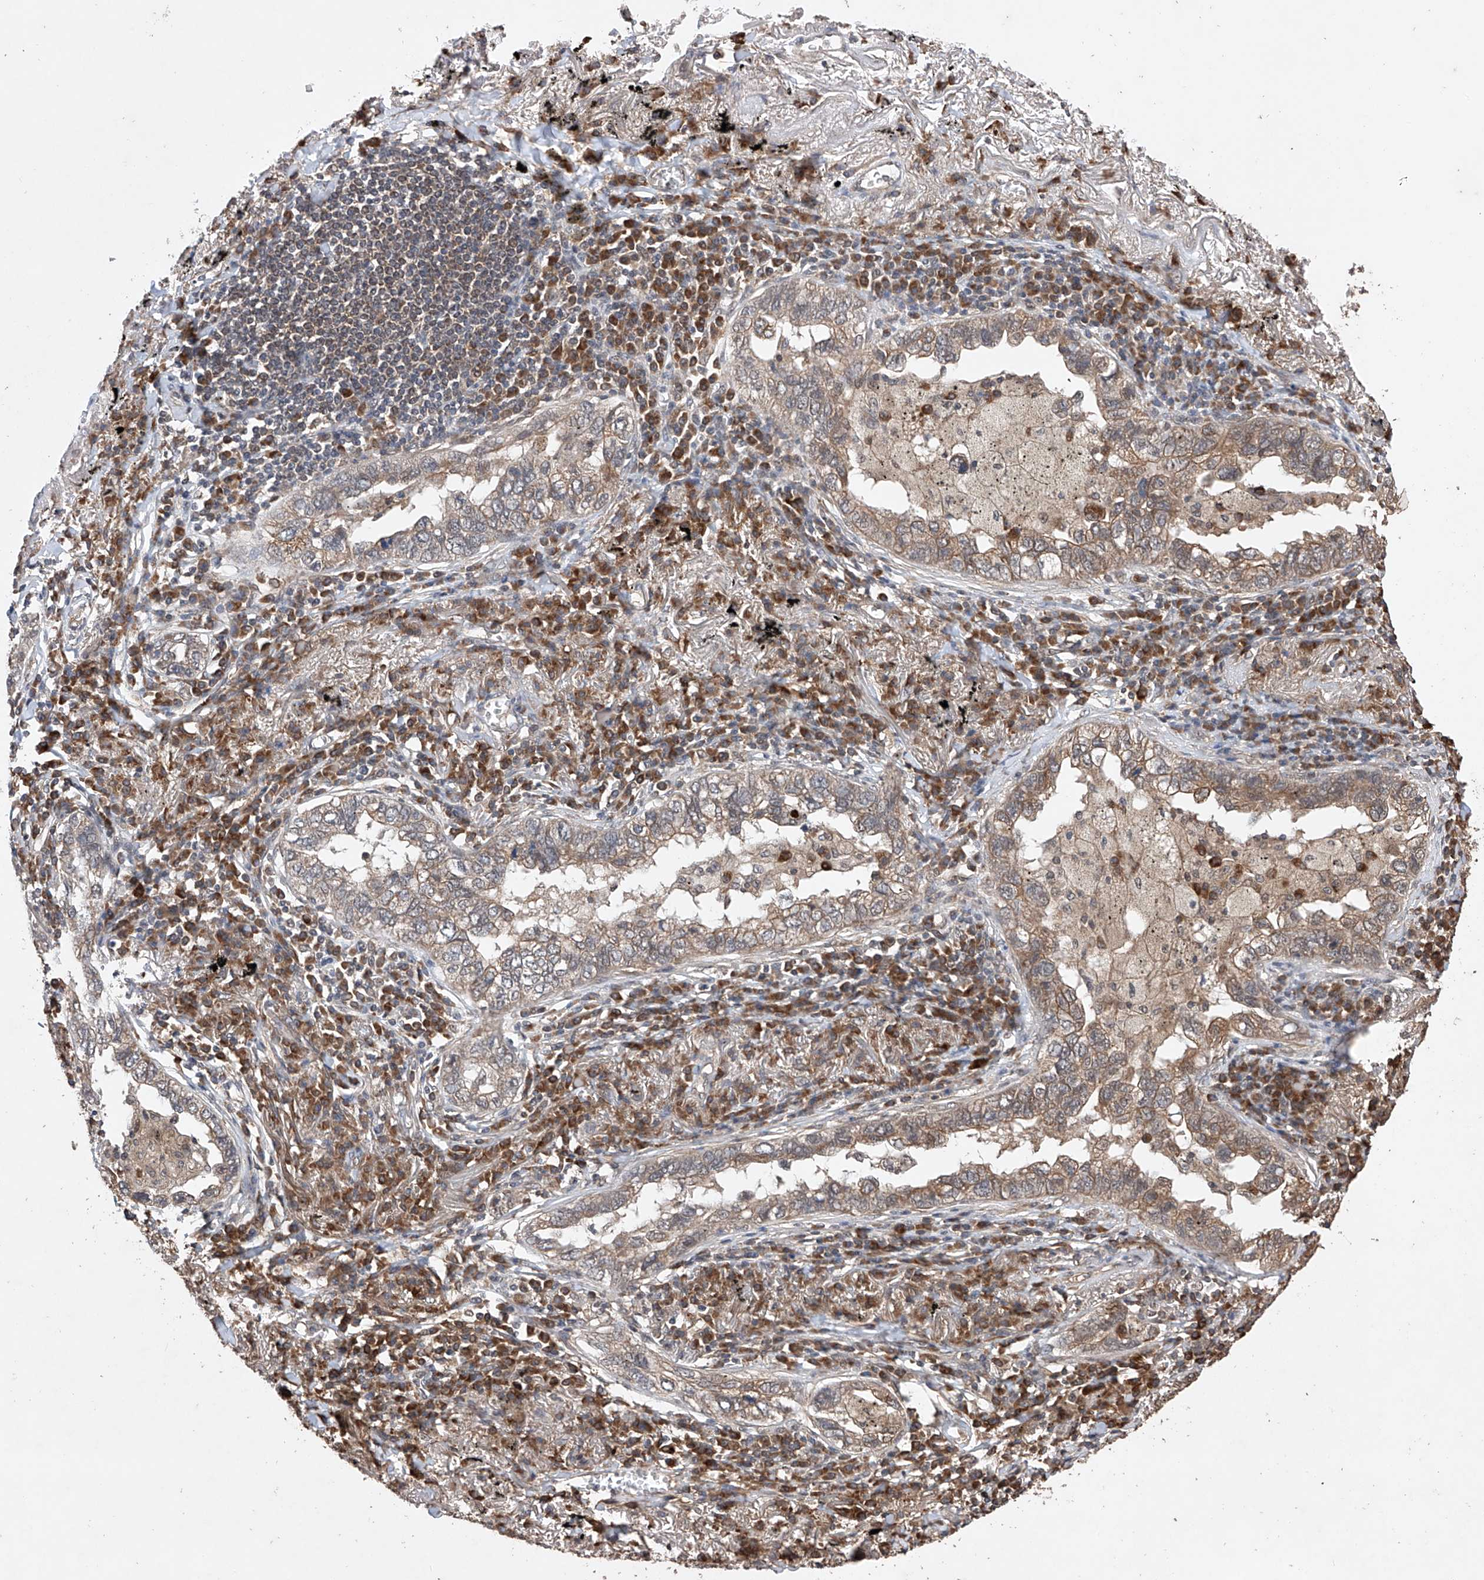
{"staining": {"intensity": "weak", "quantity": ">75%", "location": "cytoplasmic/membranous"}, "tissue": "lung cancer", "cell_type": "Tumor cells", "image_type": "cancer", "snomed": [{"axis": "morphology", "description": "Adenocarcinoma, NOS"}, {"axis": "topography", "description": "Lung"}], "caption": "Immunohistochemical staining of lung cancer reveals low levels of weak cytoplasmic/membranous staining in approximately >75% of tumor cells.", "gene": "LURAP1", "patient": {"sex": "male", "age": 65}}